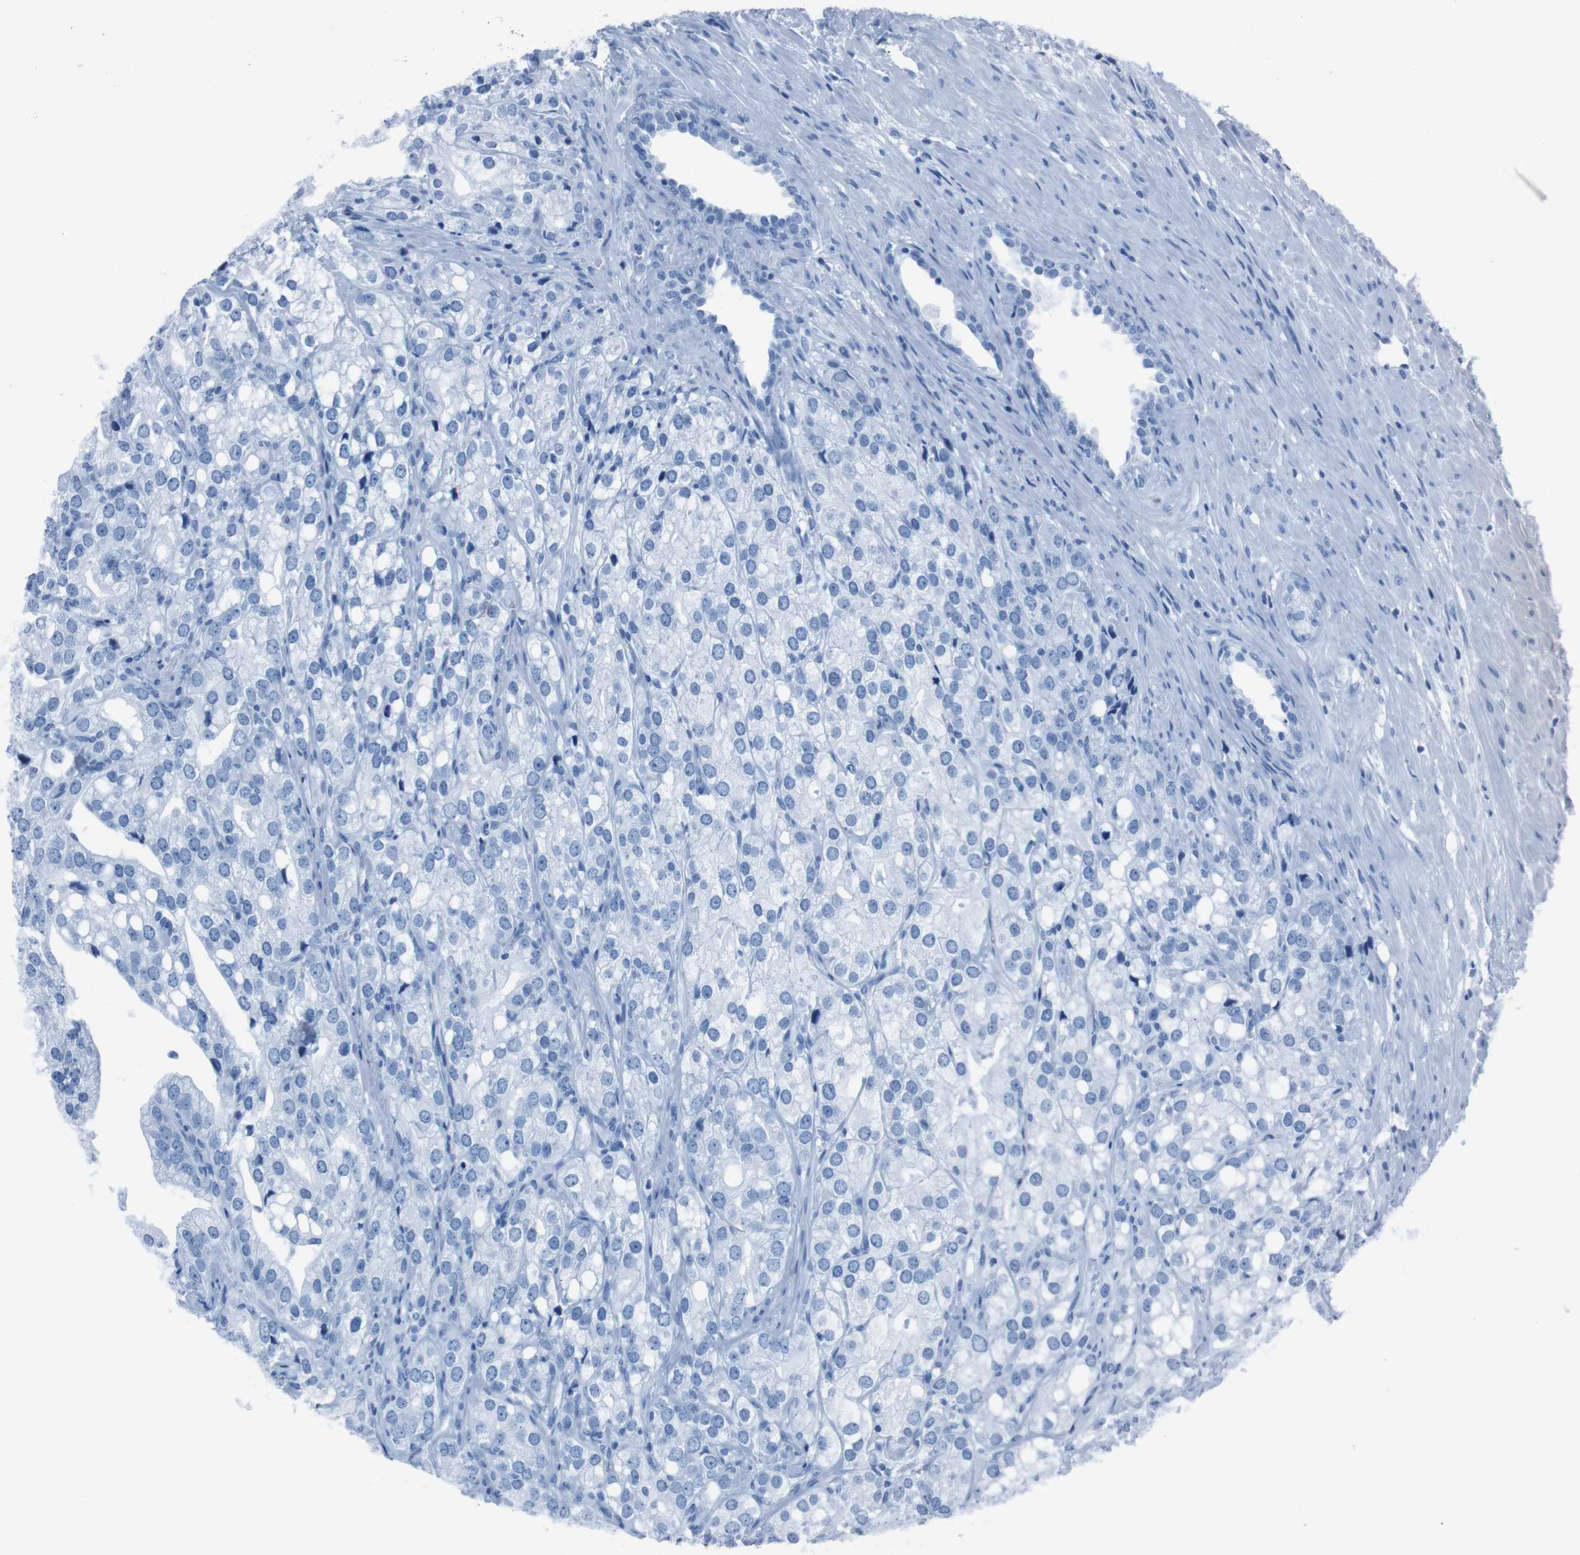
{"staining": {"intensity": "negative", "quantity": "none", "location": "none"}, "tissue": "prostate cancer", "cell_type": "Tumor cells", "image_type": "cancer", "snomed": [{"axis": "morphology", "description": "Adenocarcinoma, Low grade"}, {"axis": "topography", "description": "Prostate"}], "caption": "The histopathology image shows no significant positivity in tumor cells of low-grade adenocarcinoma (prostate).", "gene": "SIGMAR1", "patient": {"sex": "male", "age": 69}}